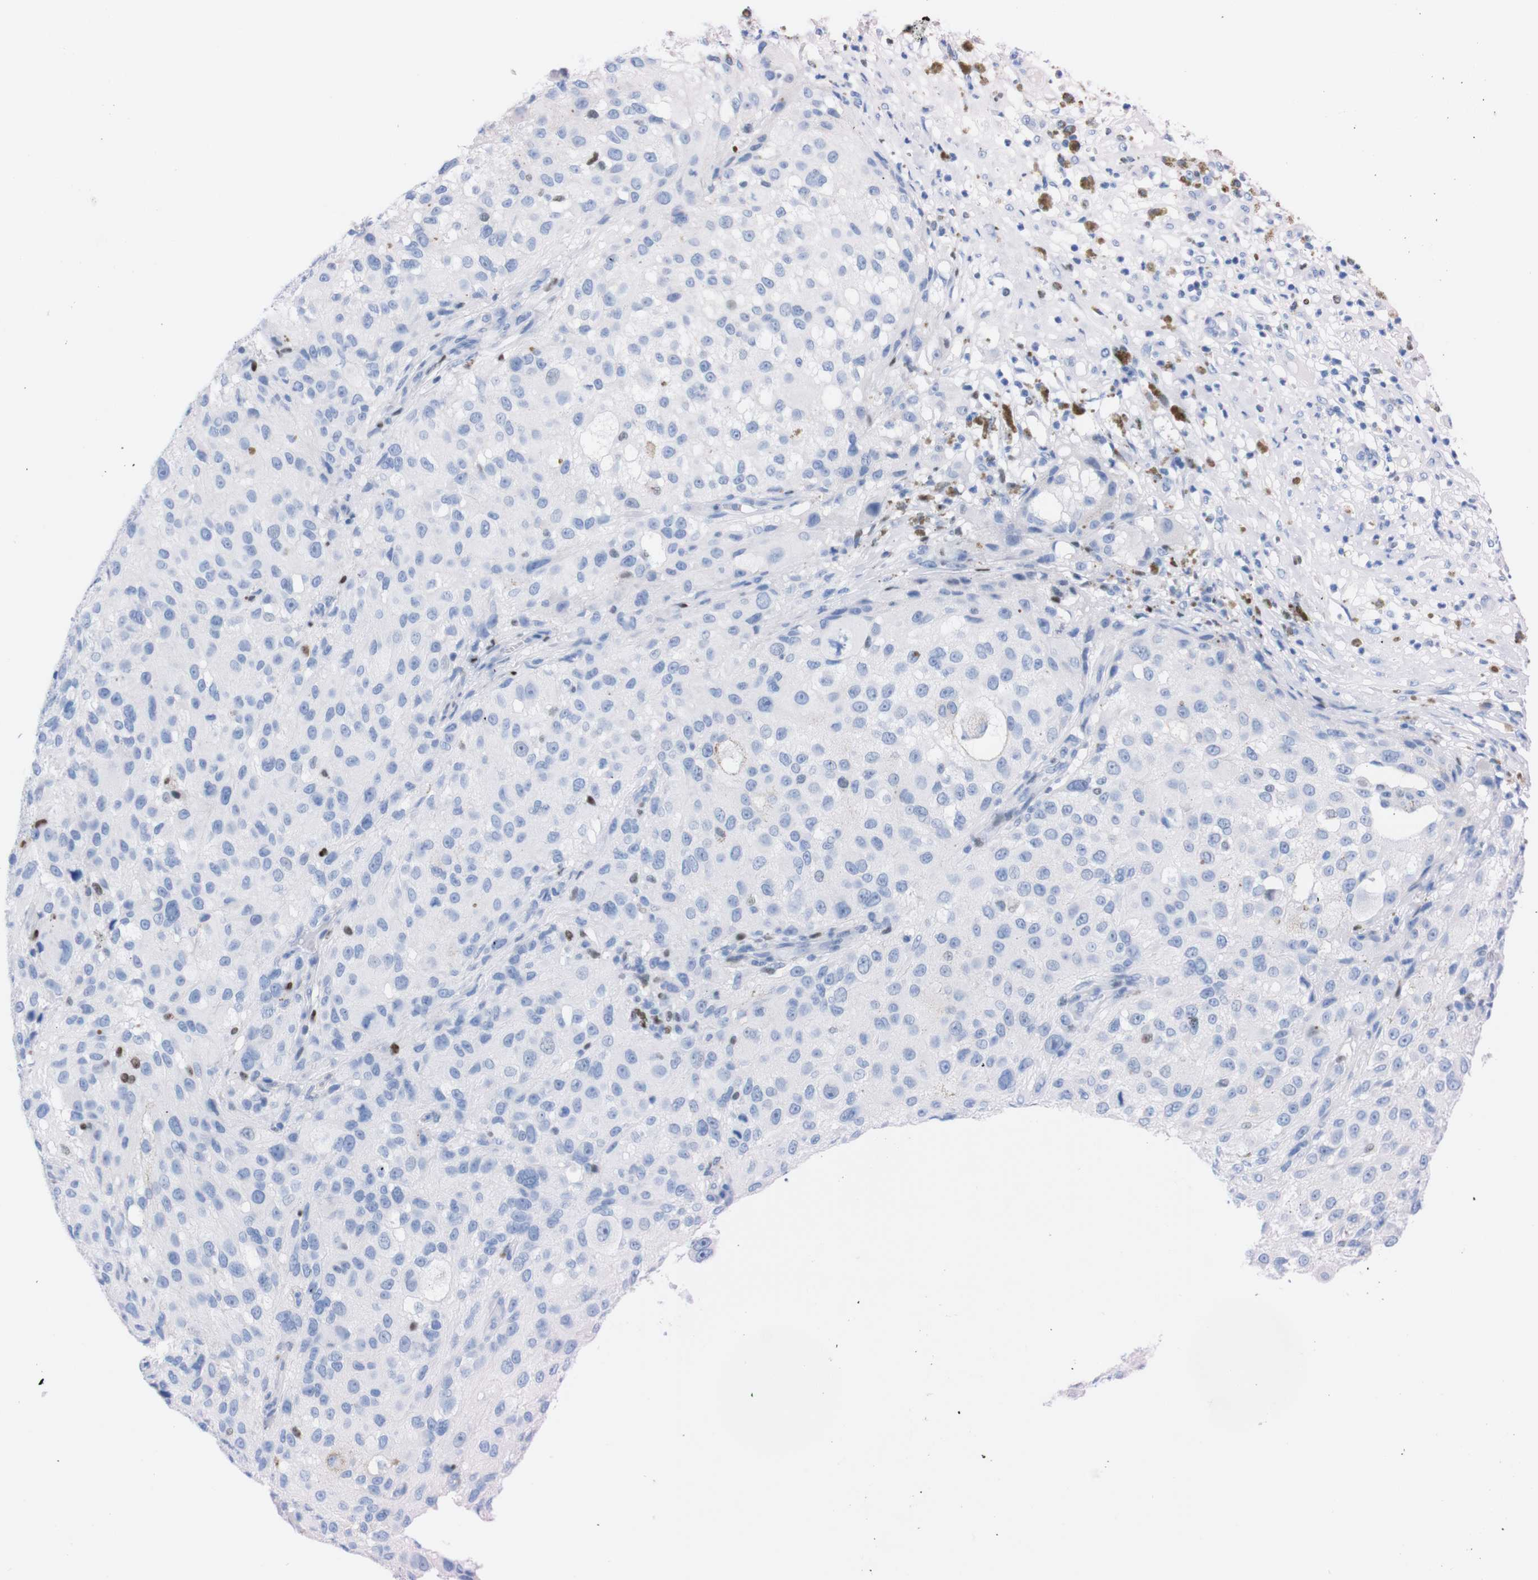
{"staining": {"intensity": "negative", "quantity": "none", "location": "none"}, "tissue": "melanoma", "cell_type": "Tumor cells", "image_type": "cancer", "snomed": [{"axis": "morphology", "description": "Necrosis, NOS"}, {"axis": "morphology", "description": "Malignant melanoma, NOS"}, {"axis": "topography", "description": "Skin"}], "caption": "DAB (3,3'-diaminobenzidine) immunohistochemical staining of melanoma exhibits no significant positivity in tumor cells.", "gene": "P2RY12", "patient": {"sex": "female", "age": 87}}